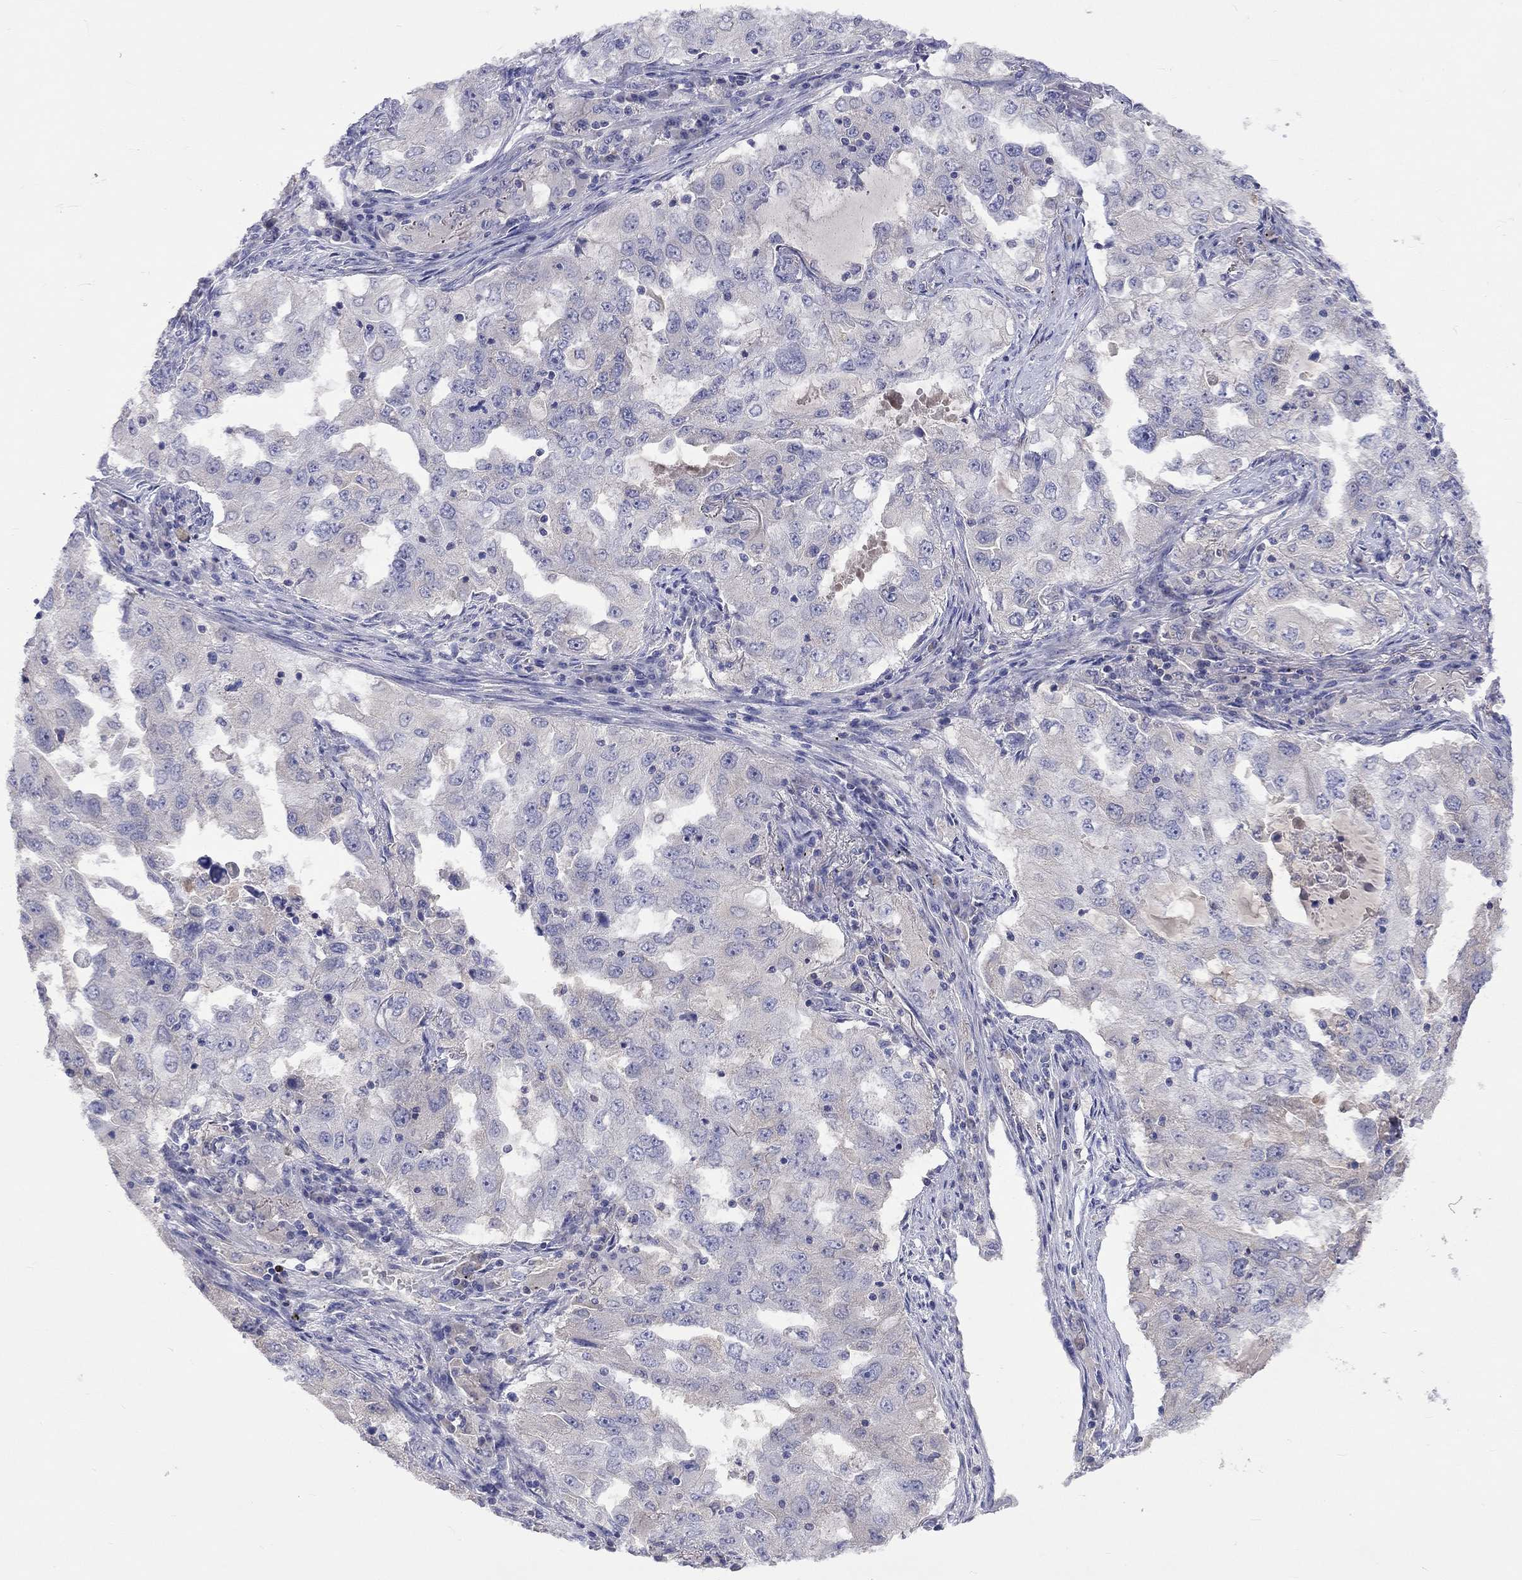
{"staining": {"intensity": "negative", "quantity": "none", "location": "none"}, "tissue": "lung cancer", "cell_type": "Tumor cells", "image_type": "cancer", "snomed": [{"axis": "morphology", "description": "Adenocarcinoma, NOS"}, {"axis": "topography", "description": "Lung"}], "caption": "IHC image of human lung cancer stained for a protein (brown), which shows no staining in tumor cells.", "gene": "LRFN4", "patient": {"sex": "female", "age": 61}}